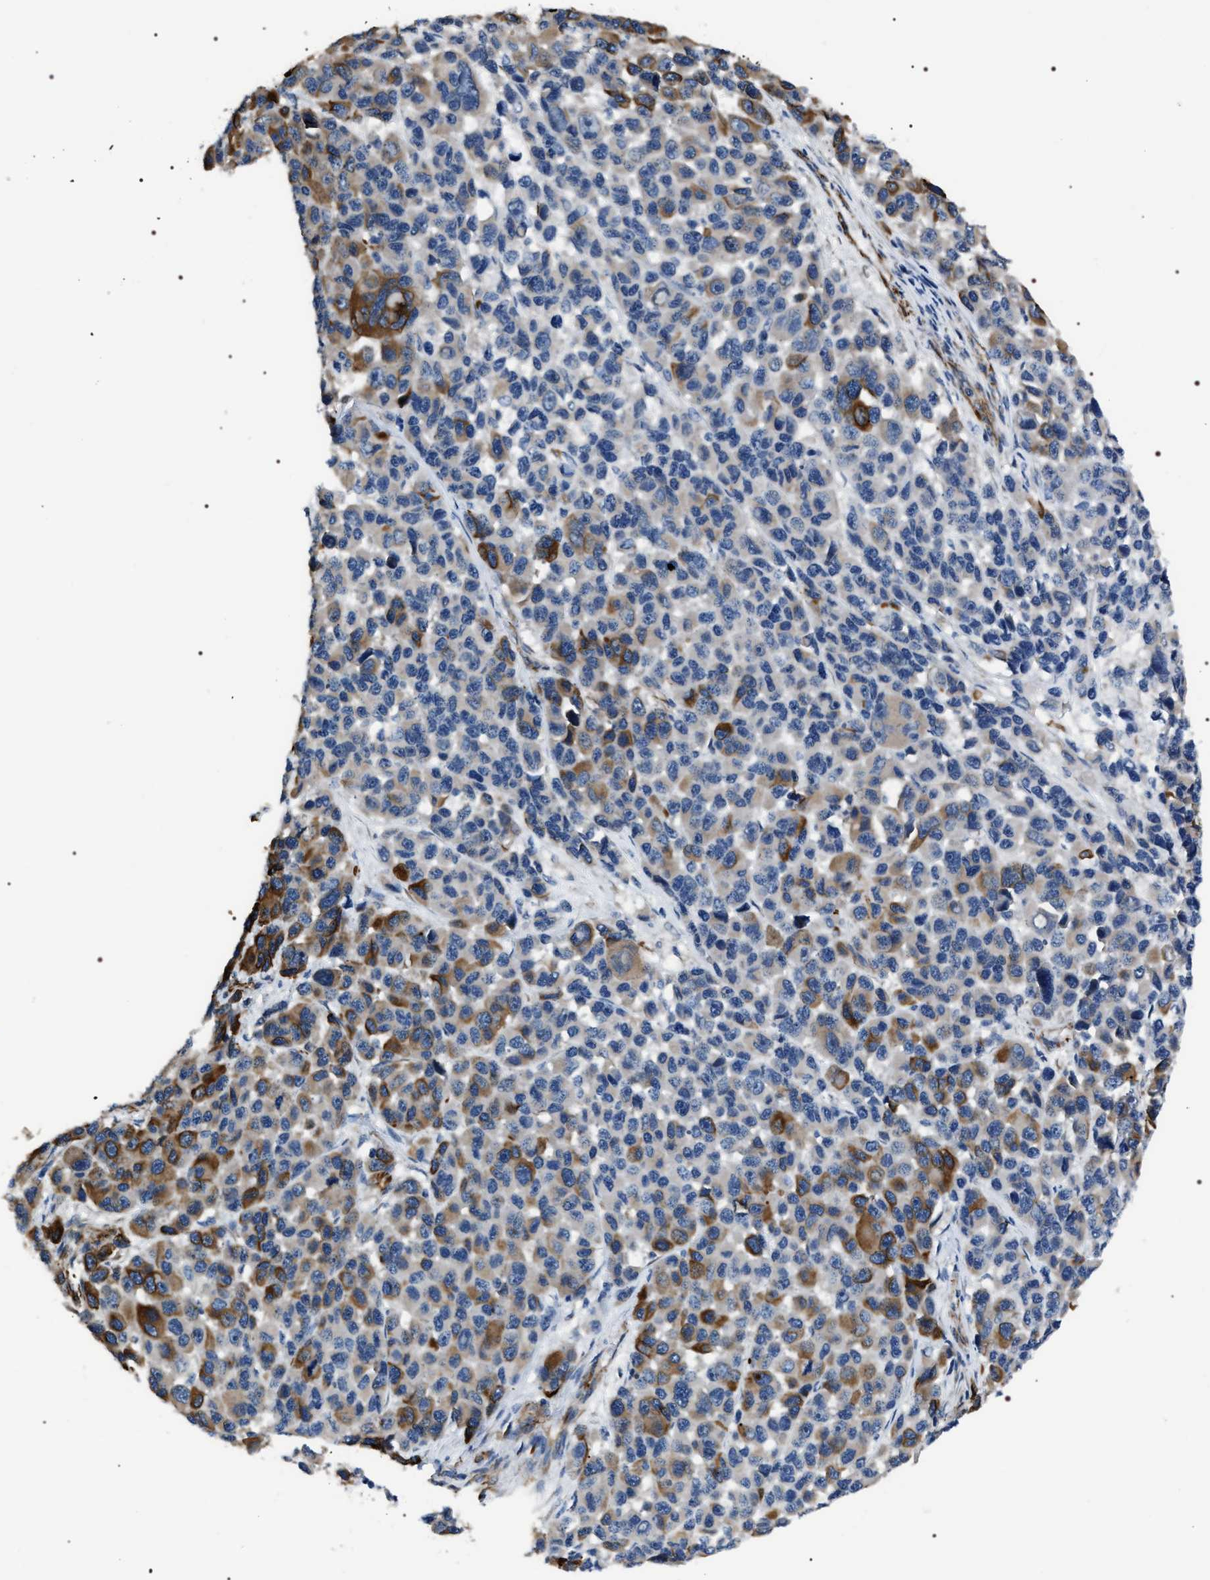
{"staining": {"intensity": "strong", "quantity": "<25%", "location": "cytoplasmic/membranous"}, "tissue": "melanoma", "cell_type": "Tumor cells", "image_type": "cancer", "snomed": [{"axis": "morphology", "description": "Malignant melanoma, NOS"}, {"axis": "topography", "description": "Skin"}], "caption": "A brown stain highlights strong cytoplasmic/membranous staining of a protein in malignant melanoma tumor cells. (Brightfield microscopy of DAB IHC at high magnification).", "gene": "PKD1L1", "patient": {"sex": "male", "age": 53}}